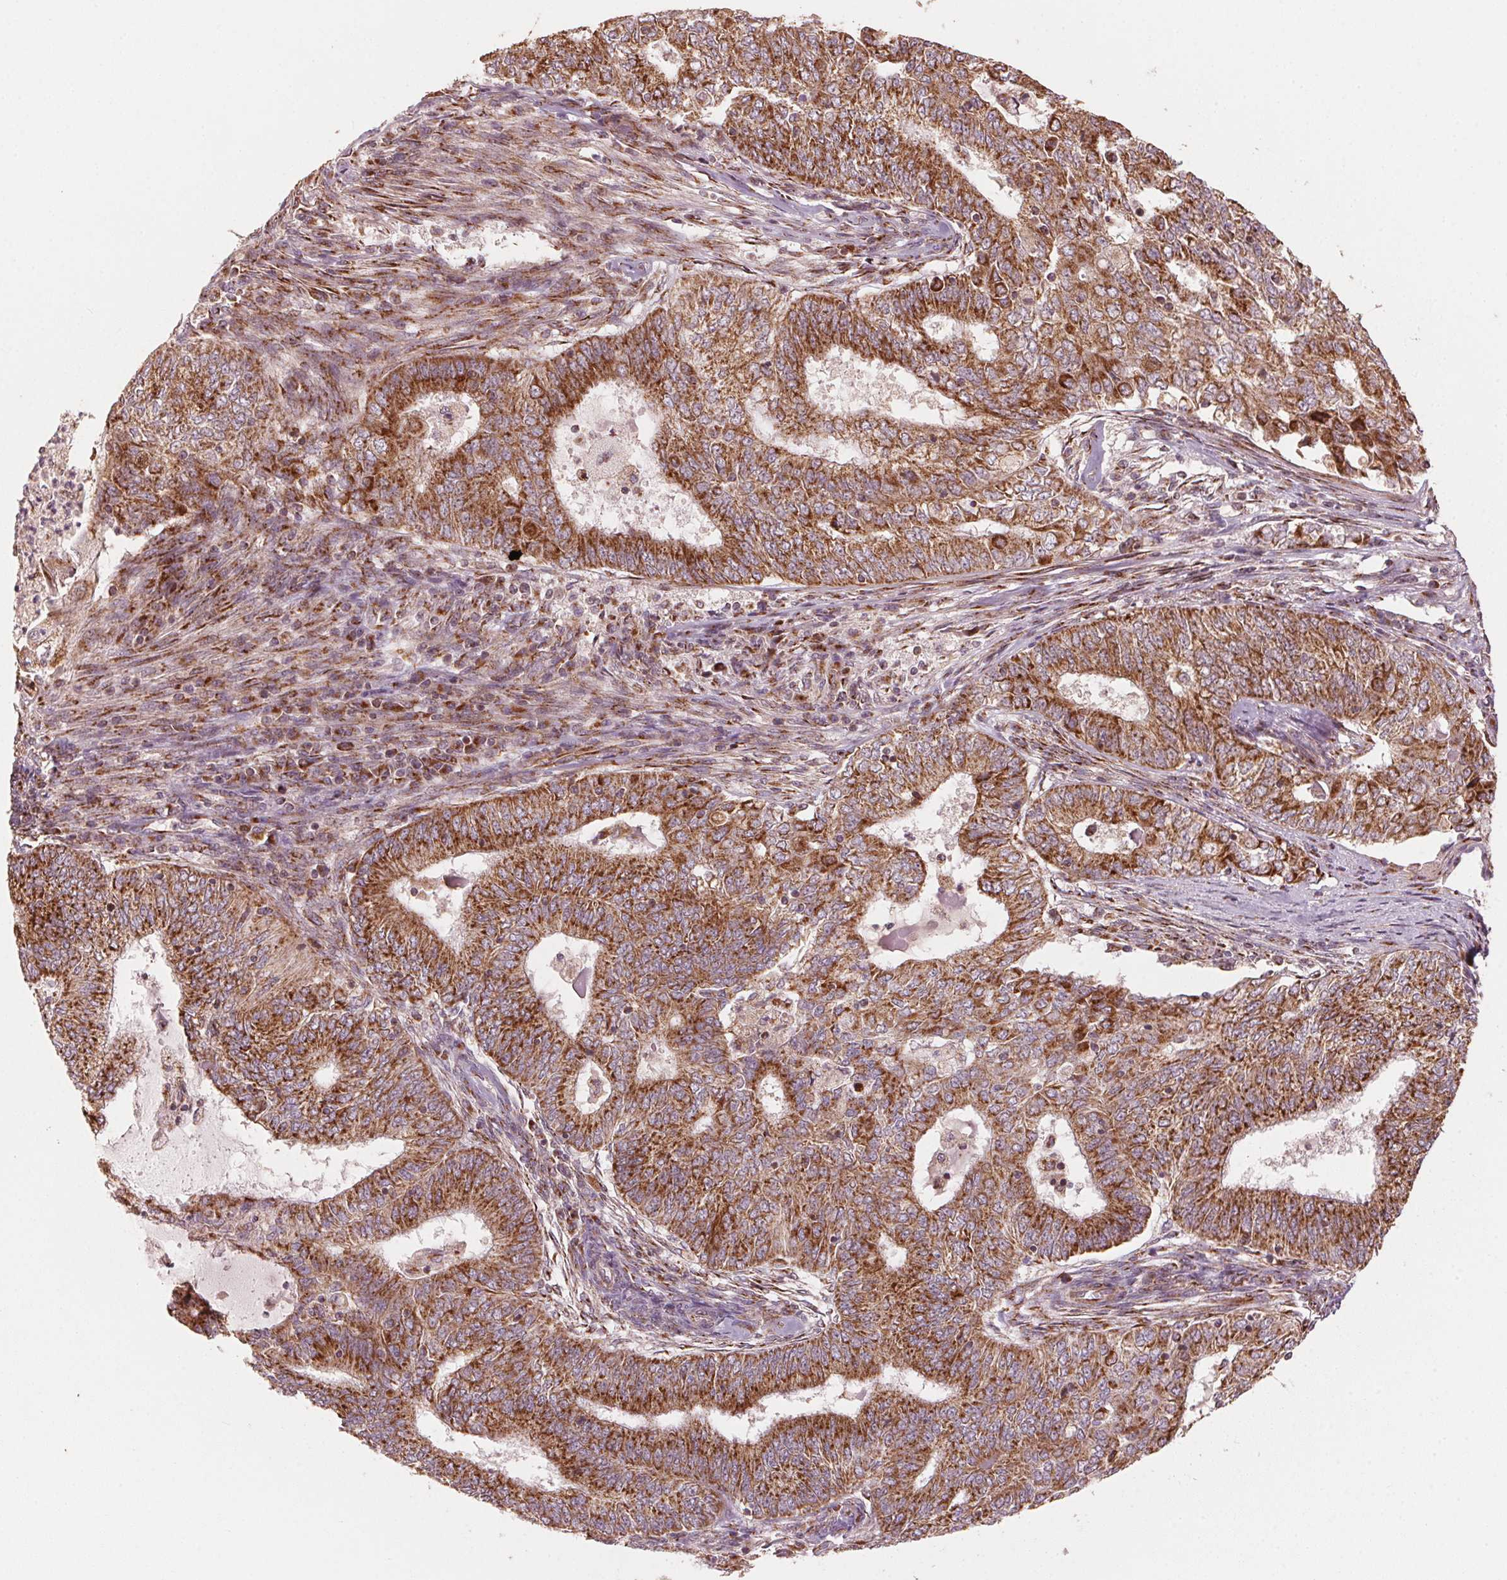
{"staining": {"intensity": "strong", "quantity": ">75%", "location": "cytoplasmic/membranous"}, "tissue": "endometrial cancer", "cell_type": "Tumor cells", "image_type": "cancer", "snomed": [{"axis": "morphology", "description": "Adenocarcinoma, NOS"}, {"axis": "topography", "description": "Endometrium"}], "caption": "Immunohistochemistry (IHC) of human adenocarcinoma (endometrial) reveals high levels of strong cytoplasmic/membranous staining in about >75% of tumor cells.", "gene": "TOMM70", "patient": {"sex": "female", "age": 62}}